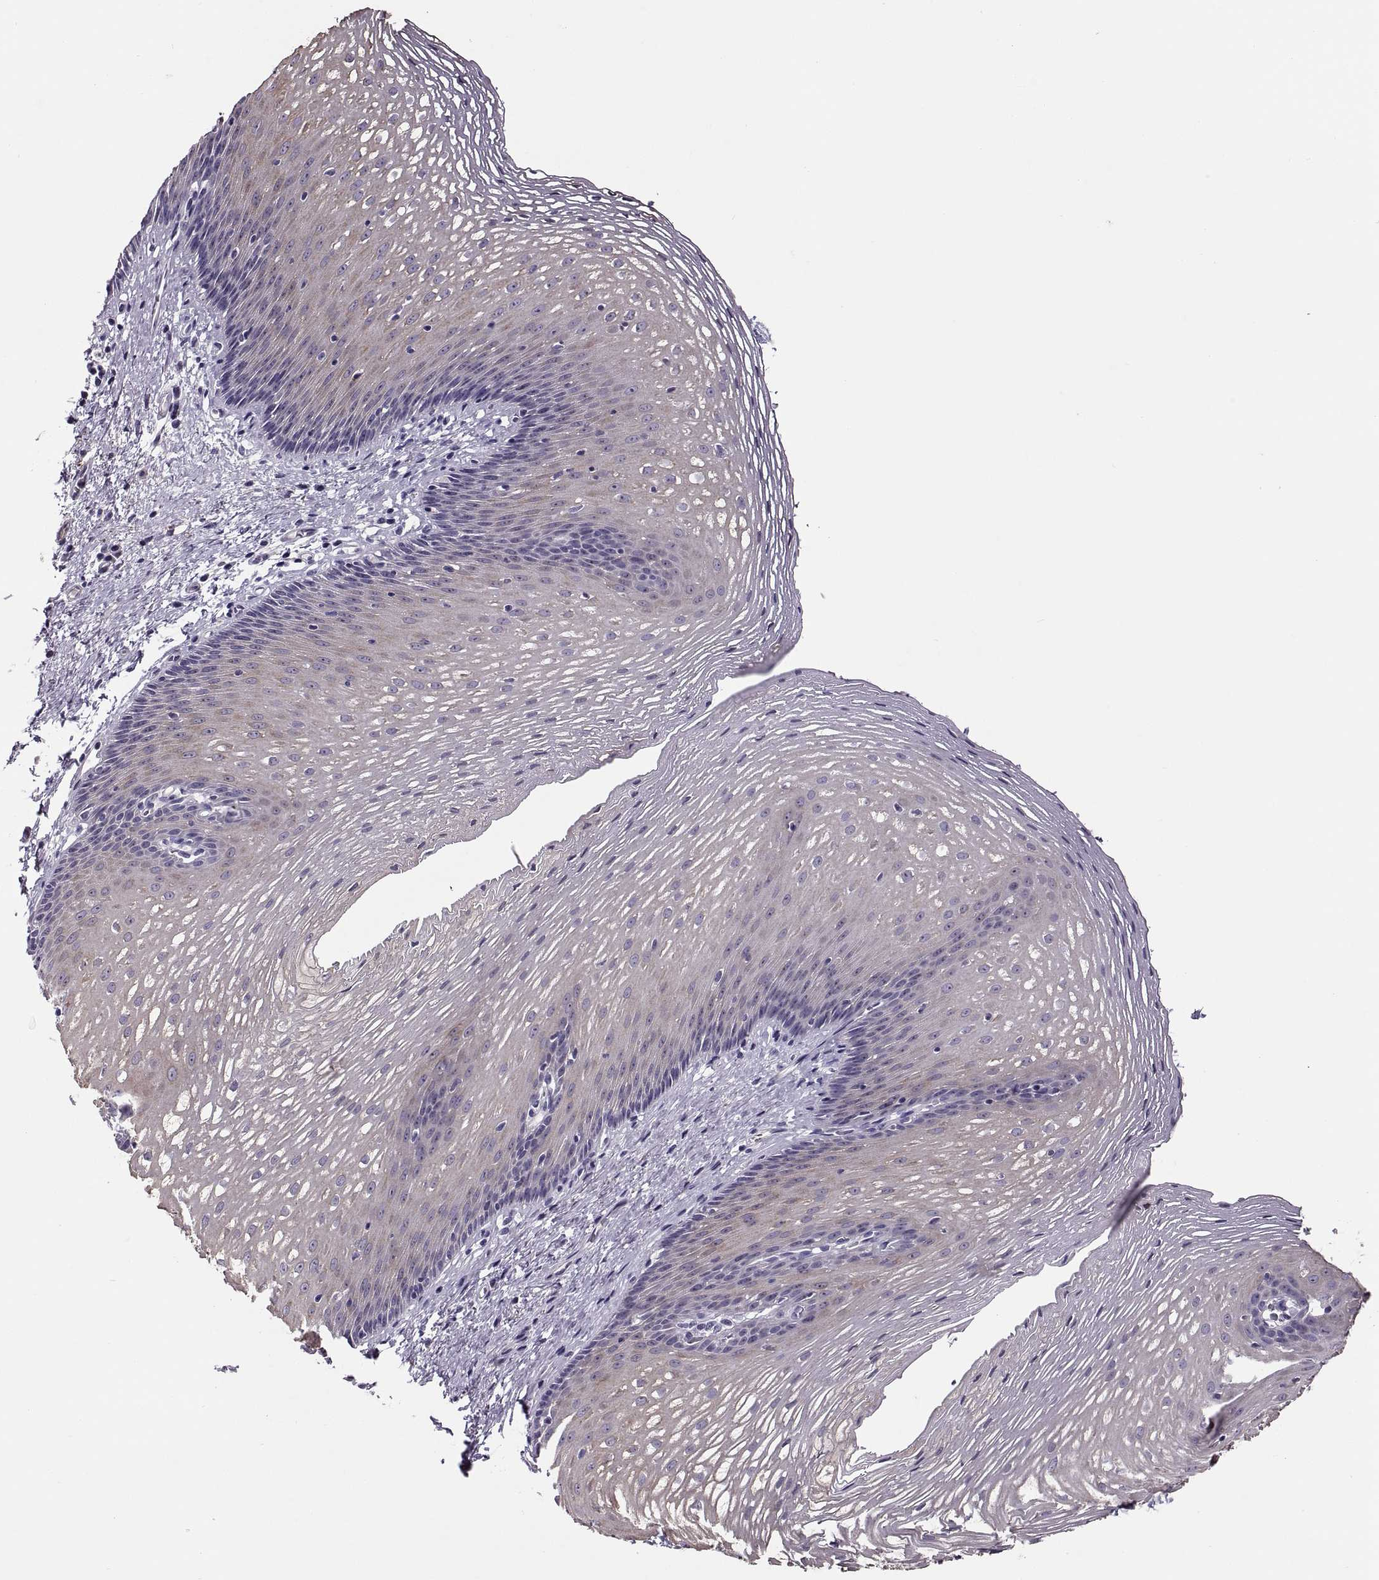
{"staining": {"intensity": "moderate", "quantity": "<25%", "location": "nuclear"}, "tissue": "esophagus", "cell_type": "Squamous epithelial cells", "image_type": "normal", "snomed": [{"axis": "morphology", "description": "Normal tissue, NOS"}, {"axis": "topography", "description": "Esophagus"}], "caption": "Immunohistochemistry (IHC) histopathology image of normal esophagus: human esophagus stained using IHC demonstrates low levels of moderate protein expression localized specifically in the nuclear of squamous epithelial cells, appearing as a nuclear brown color.", "gene": "VSX2", "patient": {"sex": "male", "age": 76}}